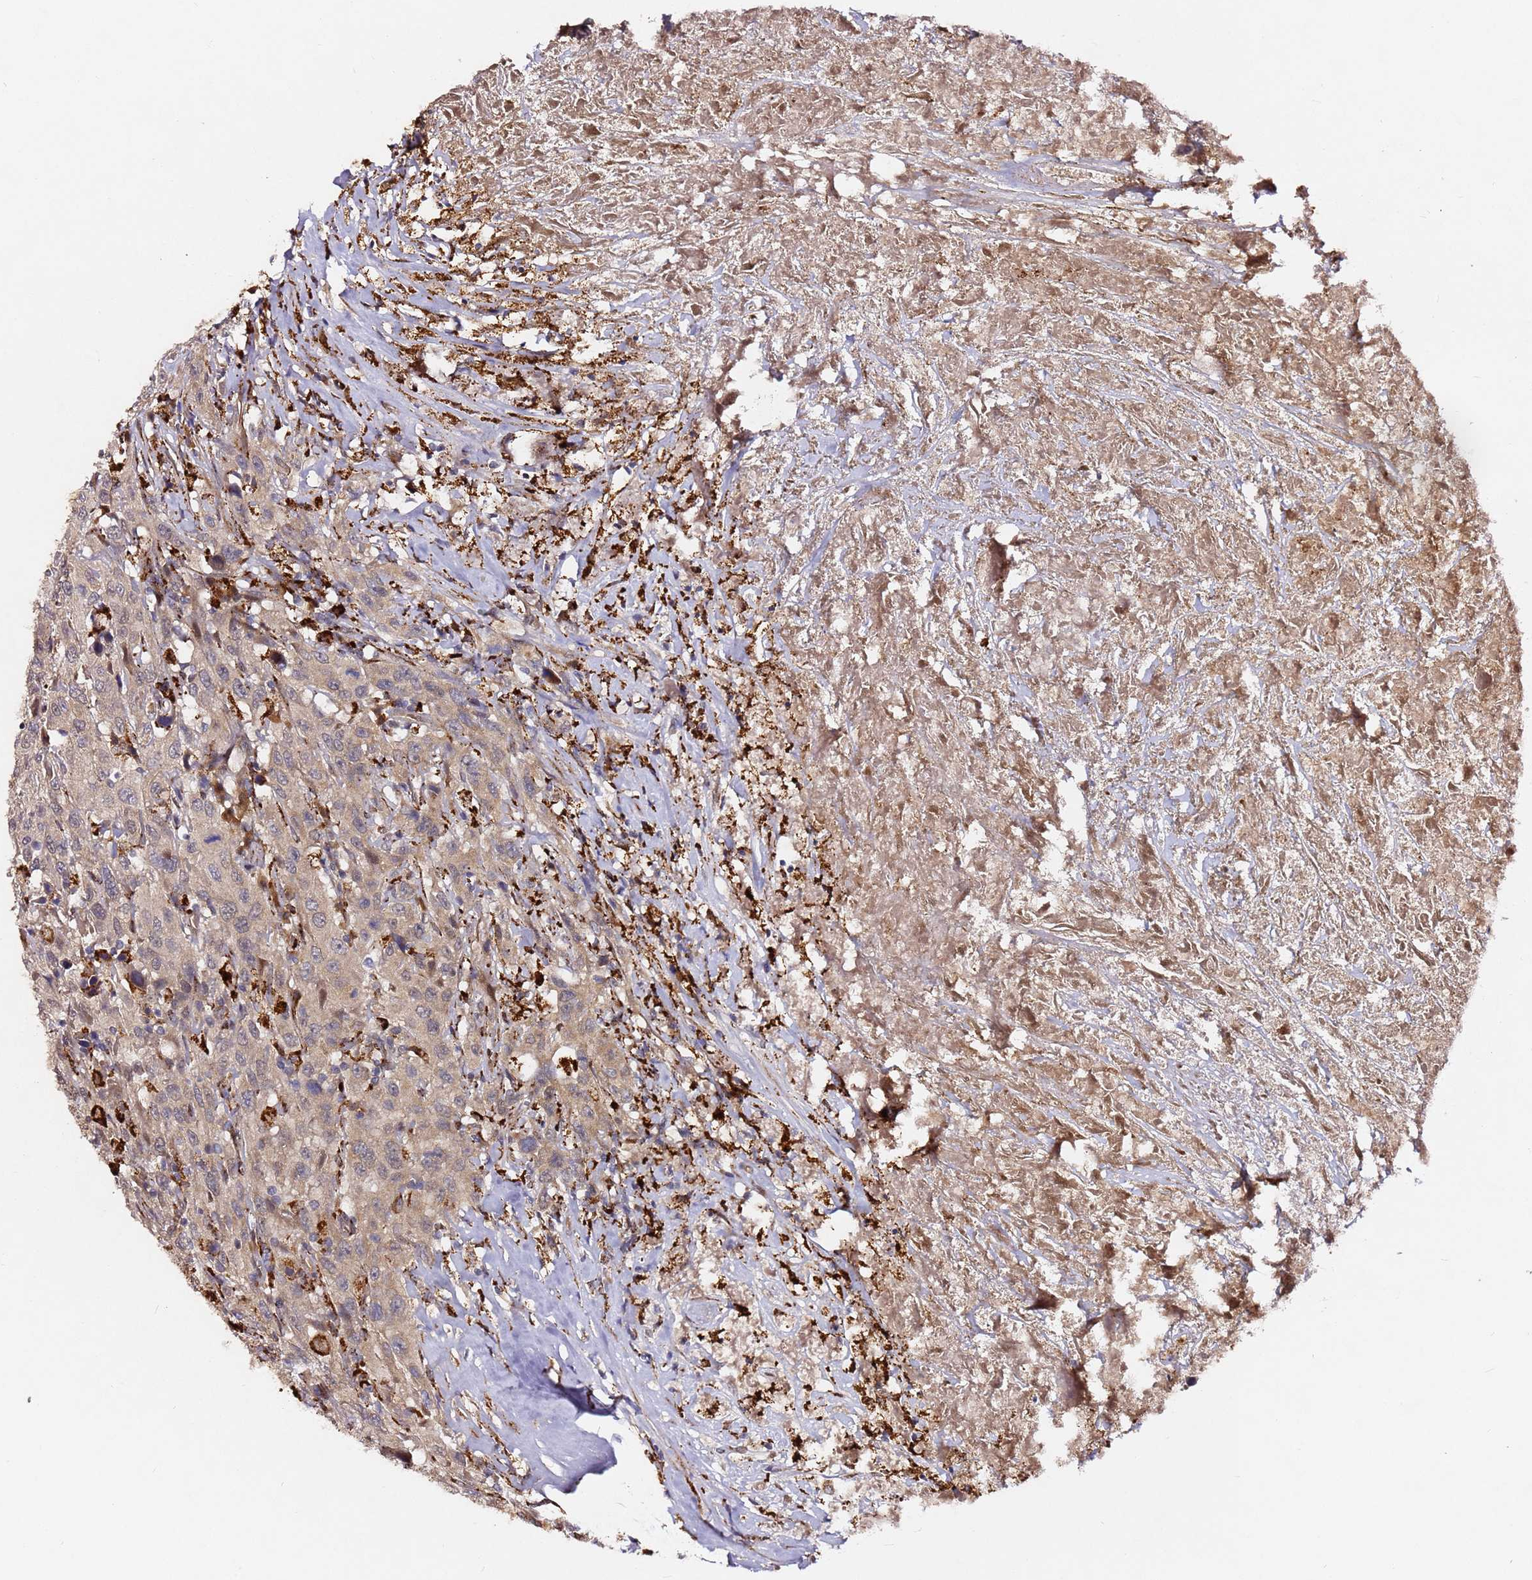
{"staining": {"intensity": "weak", "quantity": "25%-75%", "location": "cytoplasmic/membranous"}, "tissue": "urothelial cancer", "cell_type": "Tumor cells", "image_type": "cancer", "snomed": [{"axis": "morphology", "description": "Urothelial carcinoma, High grade"}, {"axis": "topography", "description": "Urinary bladder"}], "caption": "Urothelial cancer stained with a protein marker exhibits weak staining in tumor cells.", "gene": "ALG11", "patient": {"sex": "male", "age": 61}}